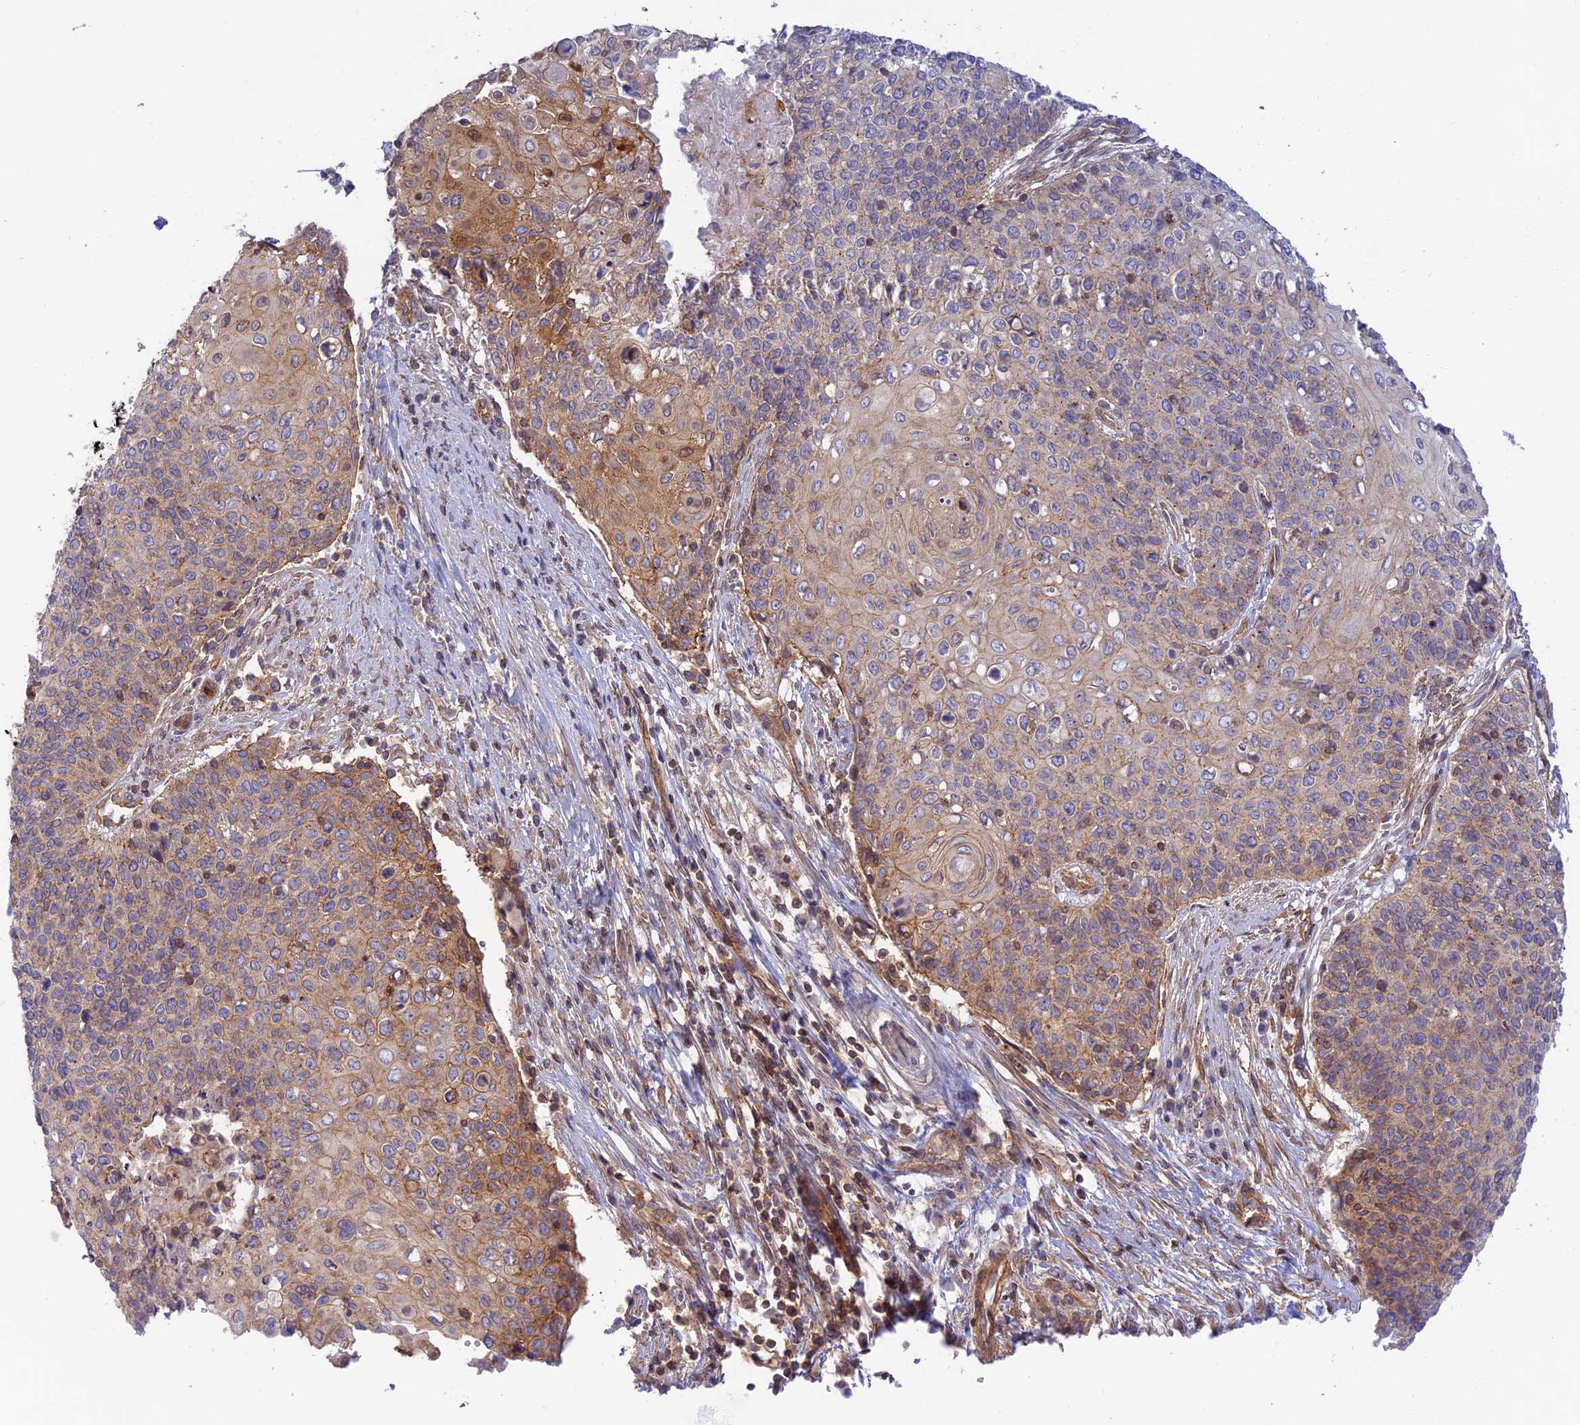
{"staining": {"intensity": "weak", "quantity": ">75%", "location": "cytoplasmic/membranous"}, "tissue": "cervical cancer", "cell_type": "Tumor cells", "image_type": "cancer", "snomed": [{"axis": "morphology", "description": "Squamous cell carcinoma, NOS"}, {"axis": "topography", "description": "Cervix"}], "caption": "Tumor cells demonstrate low levels of weak cytoplasmic/membranous positivity in about >75% of cells in human squamous cell carcinoma (cervical).", "gene": "PPP1R12C", "patient": {"sex": "female", "age": 39}}